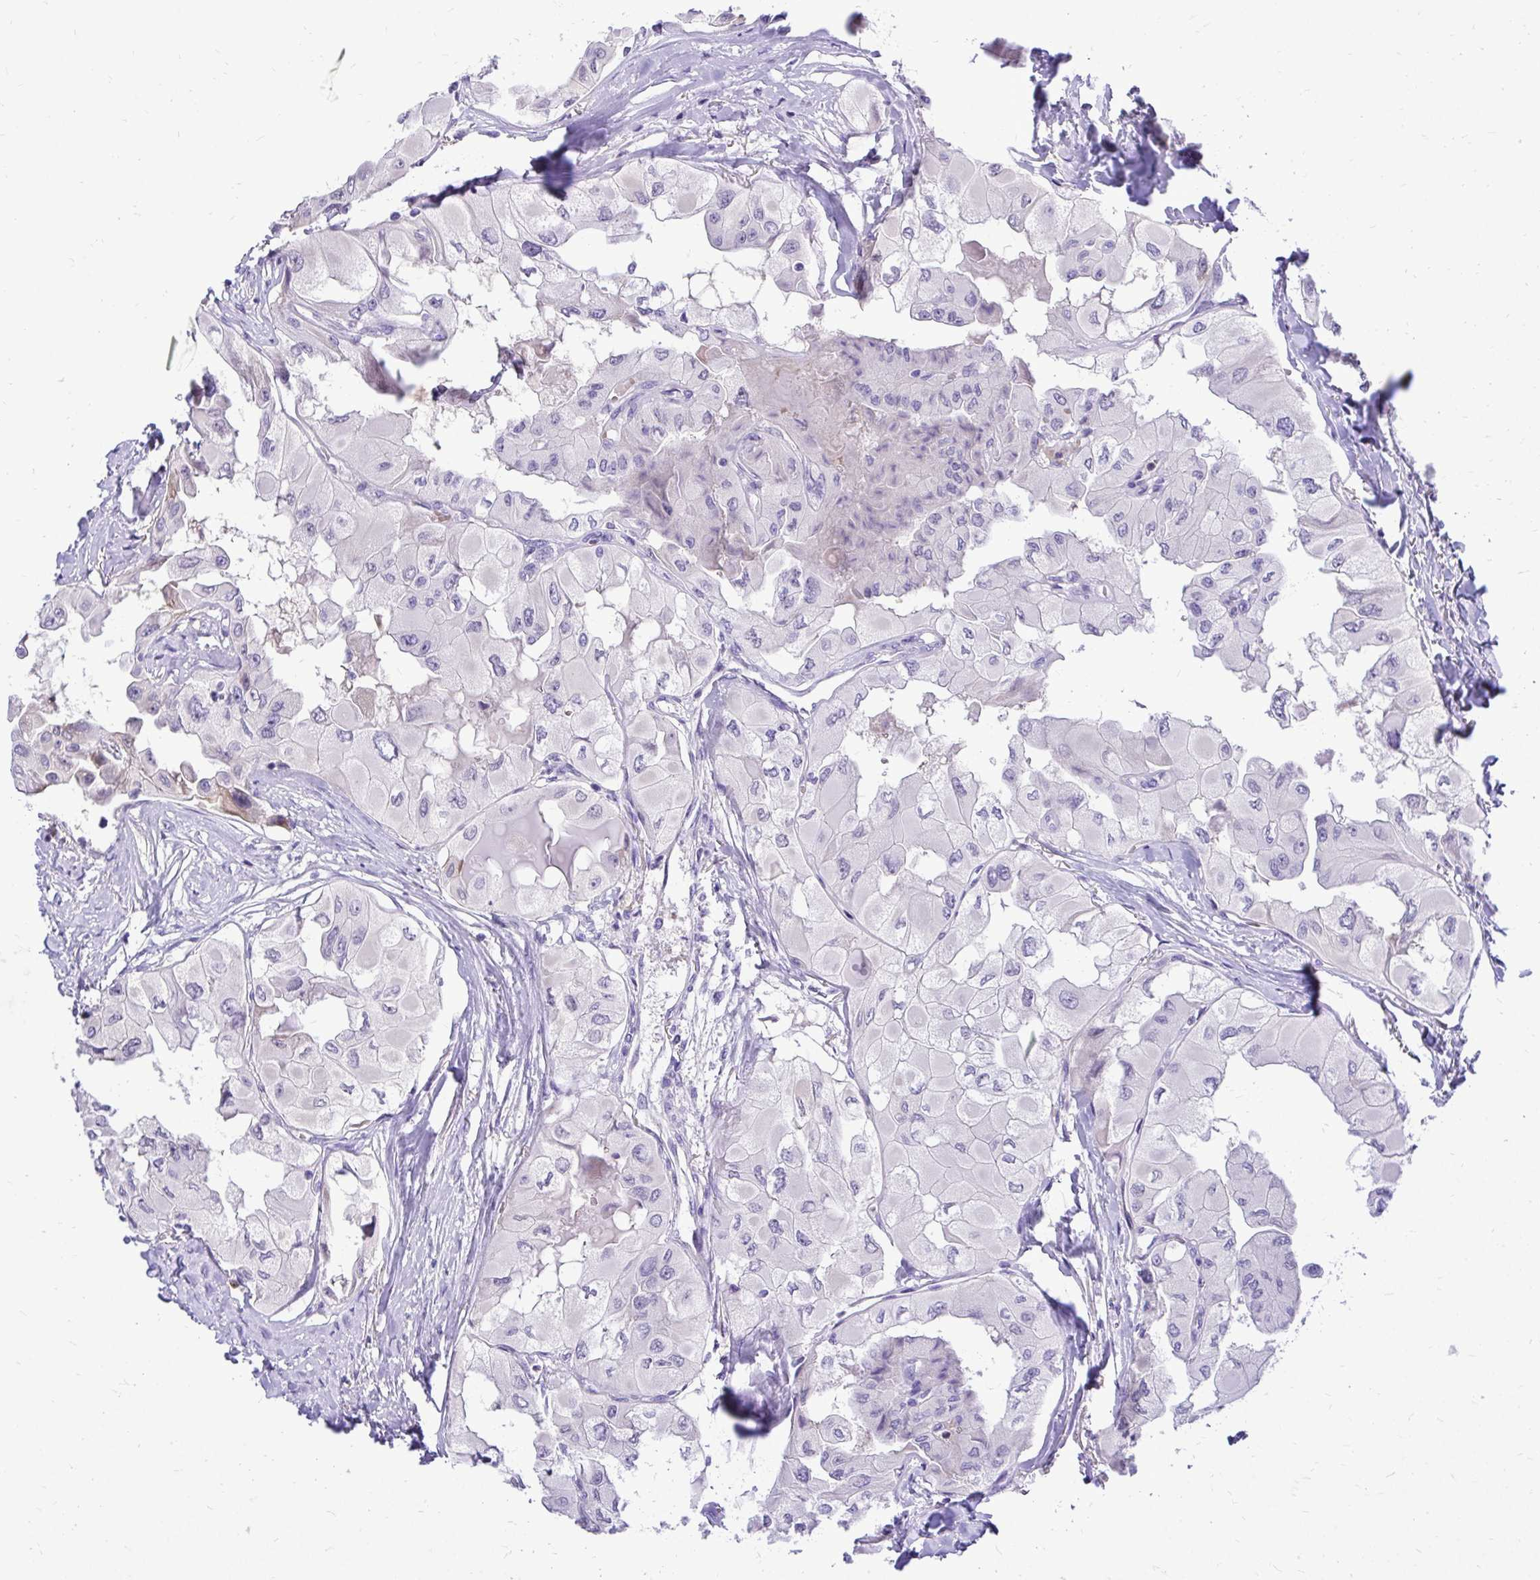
{"staining": {"intensity": "negative", "quantity": "none", "location": "none"}, "tissue": "thyroid cancer", "cell_type": "Tumor cells", "image_type": "cancer", "snomed": [{"axis": "morphology", "description": "Normal tissue, NOS"}, {"axis": "morphology", "description": "Papillary adenocarcinoma, NOS"}, {"axis": "topography", "description": "Thyroid gland"}], "caption": "Papillary adenocarcinoma (thyroid) stained for a protein using IHC exhibits no staining tumor cells.", "gene": "ZSWIM9", "patient": {"sex": "female", "age": 59}}